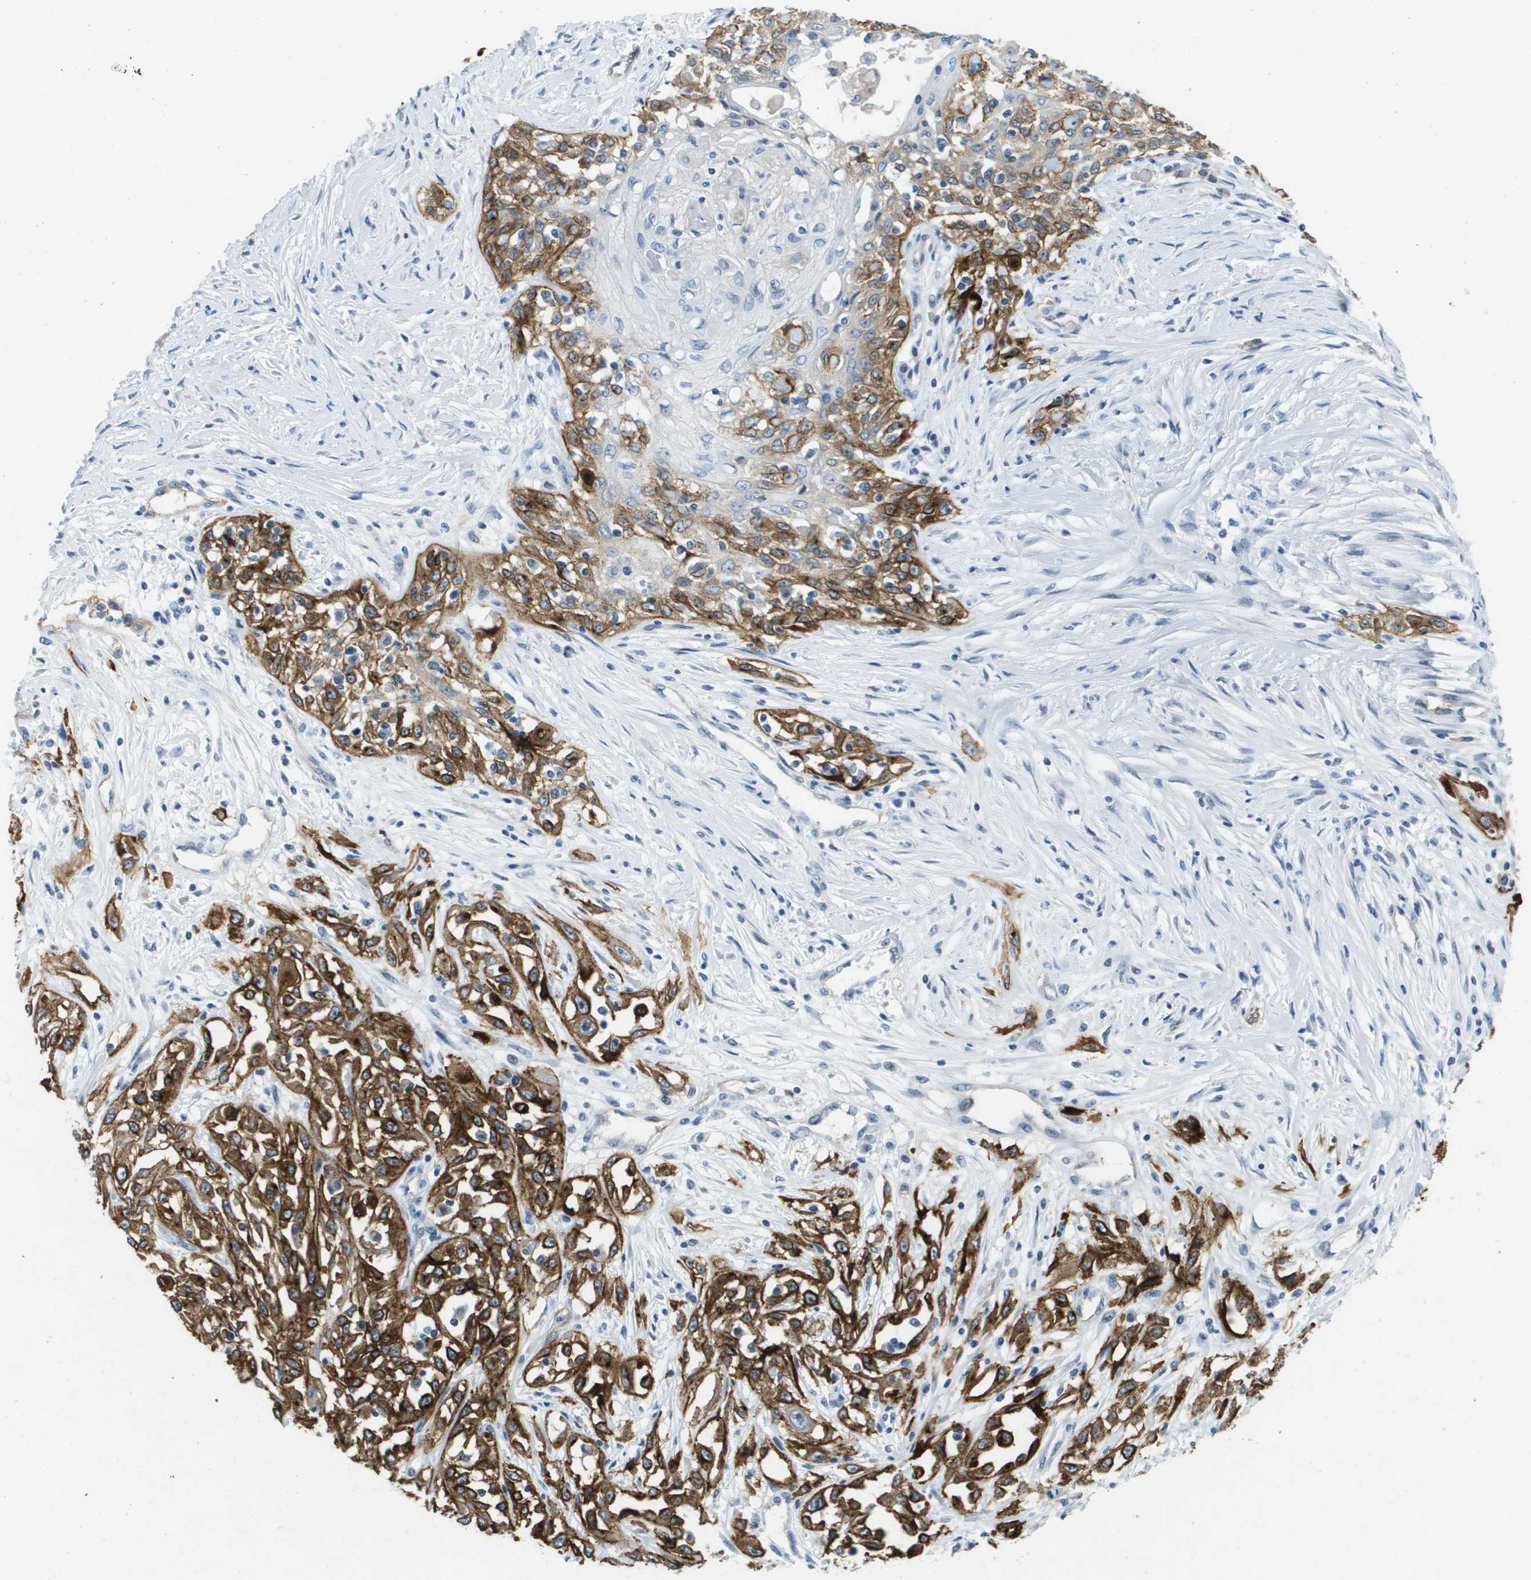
{"staining": {"intensity": "strong", "quantity": ">75%", "location": "cytoplasmic/membranous"}, "tissue": "skin cancer", "cell_type": "Tumor cells", "image_type": "cancer", "snomed": [{"axis": "morphology", "description": "Squamous cell carcinoma, NOS"}, {"axis": "morphology", "description": "Squamous cell carcinoma, metastatic, NOS"}, {"axis": "topography", "description": "Skin"}, {"axis": "topography", "description": "Lymph node"}], "caption": "Immunohistochemical staining of human skin cancer exhibits high levels of strong cytoplasmic/membranous protein positivity in approximately >75% of tumor cells.", "gene": "ITGA6", "patient": {"sex": "male", "age": 75}}